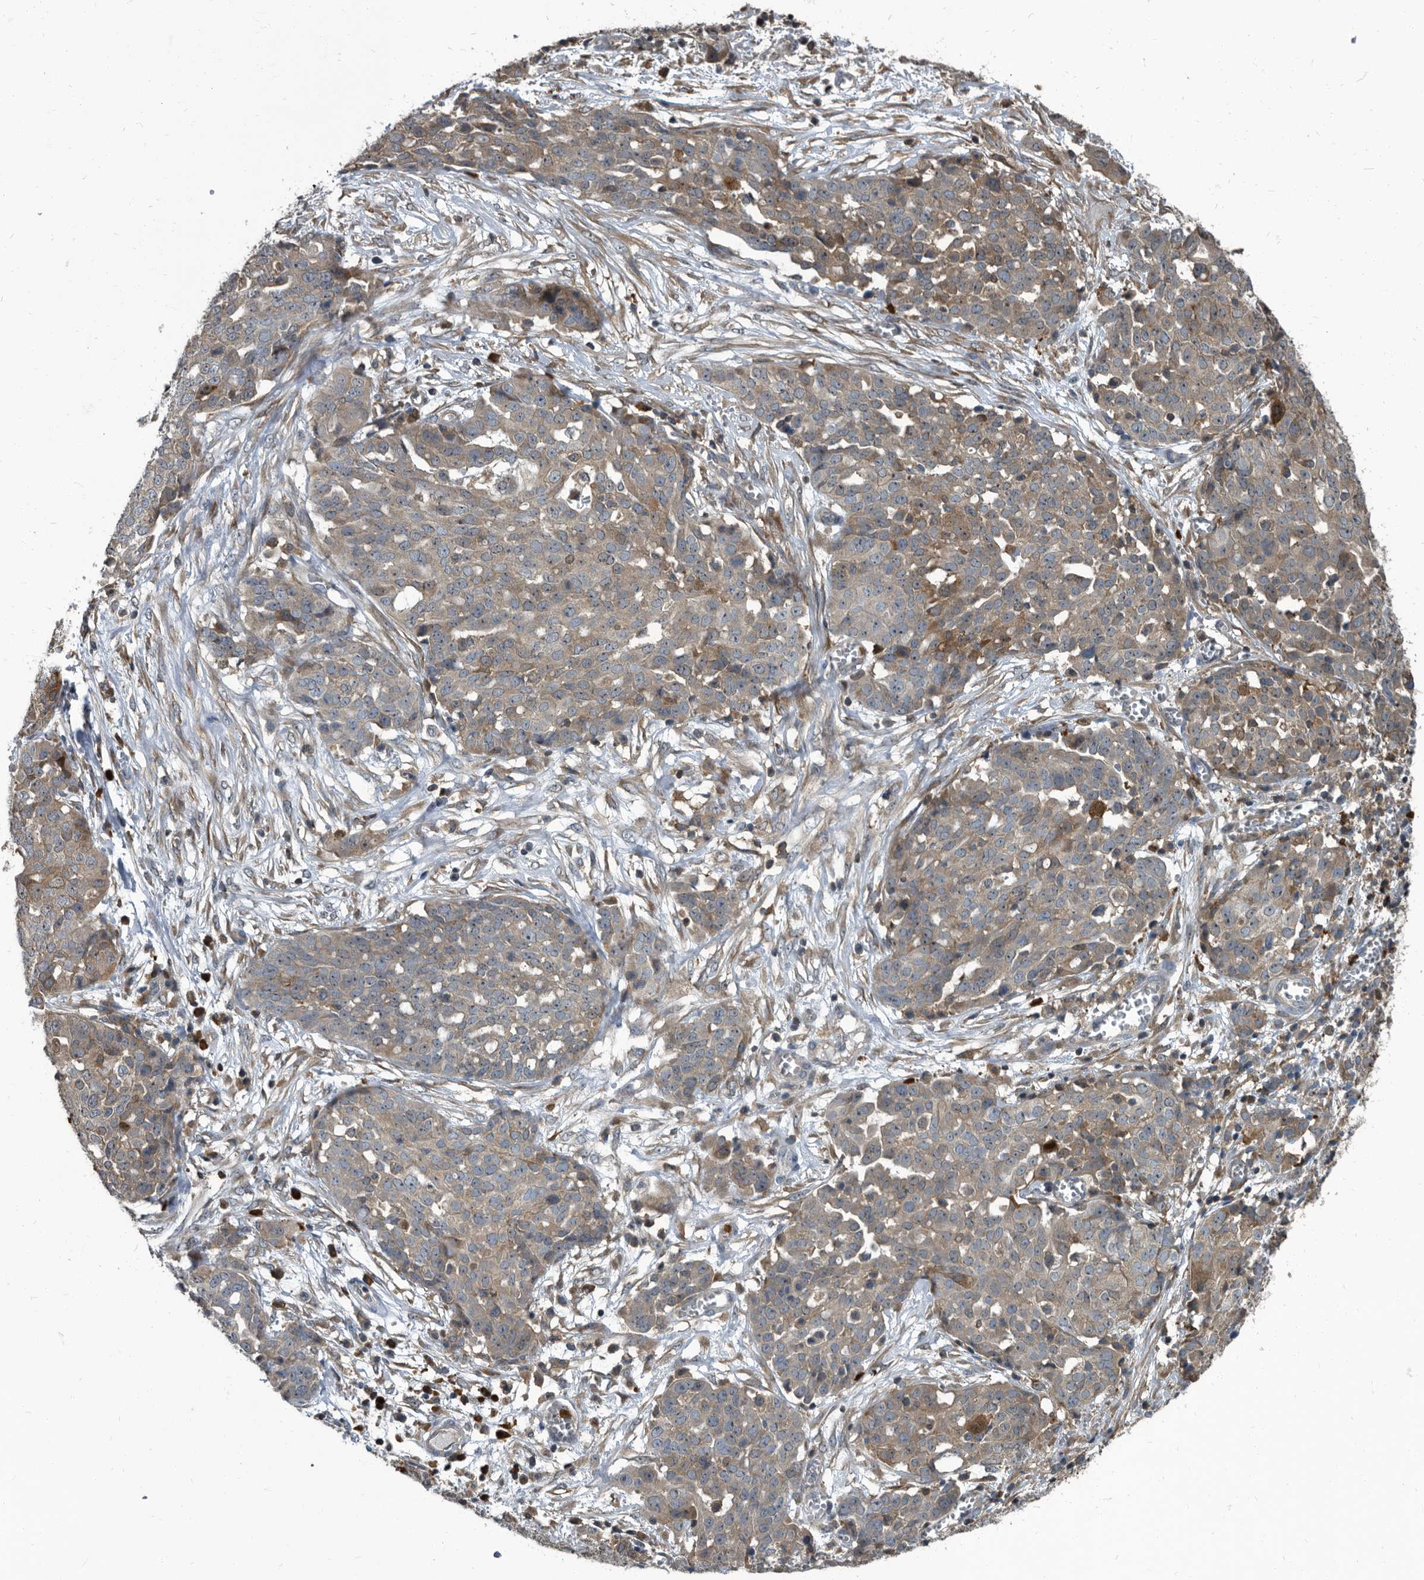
{"staining": {"intensity": "moderate", "quantity": "<25%", "location": "cytoplasmic/membranous"}, "tissue": "ovarian cancer", "cell_type": "Tumor cells", "image_type": "cancer", "snomed": [{"axis": "morphology", "description": "Cystadenocarcinoma, serous, NOS"}, {"axis": "topography", "description": "Soft tissue"}, {"axis": "topography", "description": "Ovary"}], "caption": "About <25% of tumor cells in ovarian cancer display moderate cytoplasmic/membranous protein positivity as visualized by brown immunohistochemical staining.", "gene": "CDV3", "patient": {"sex": "female", "age": 57}}